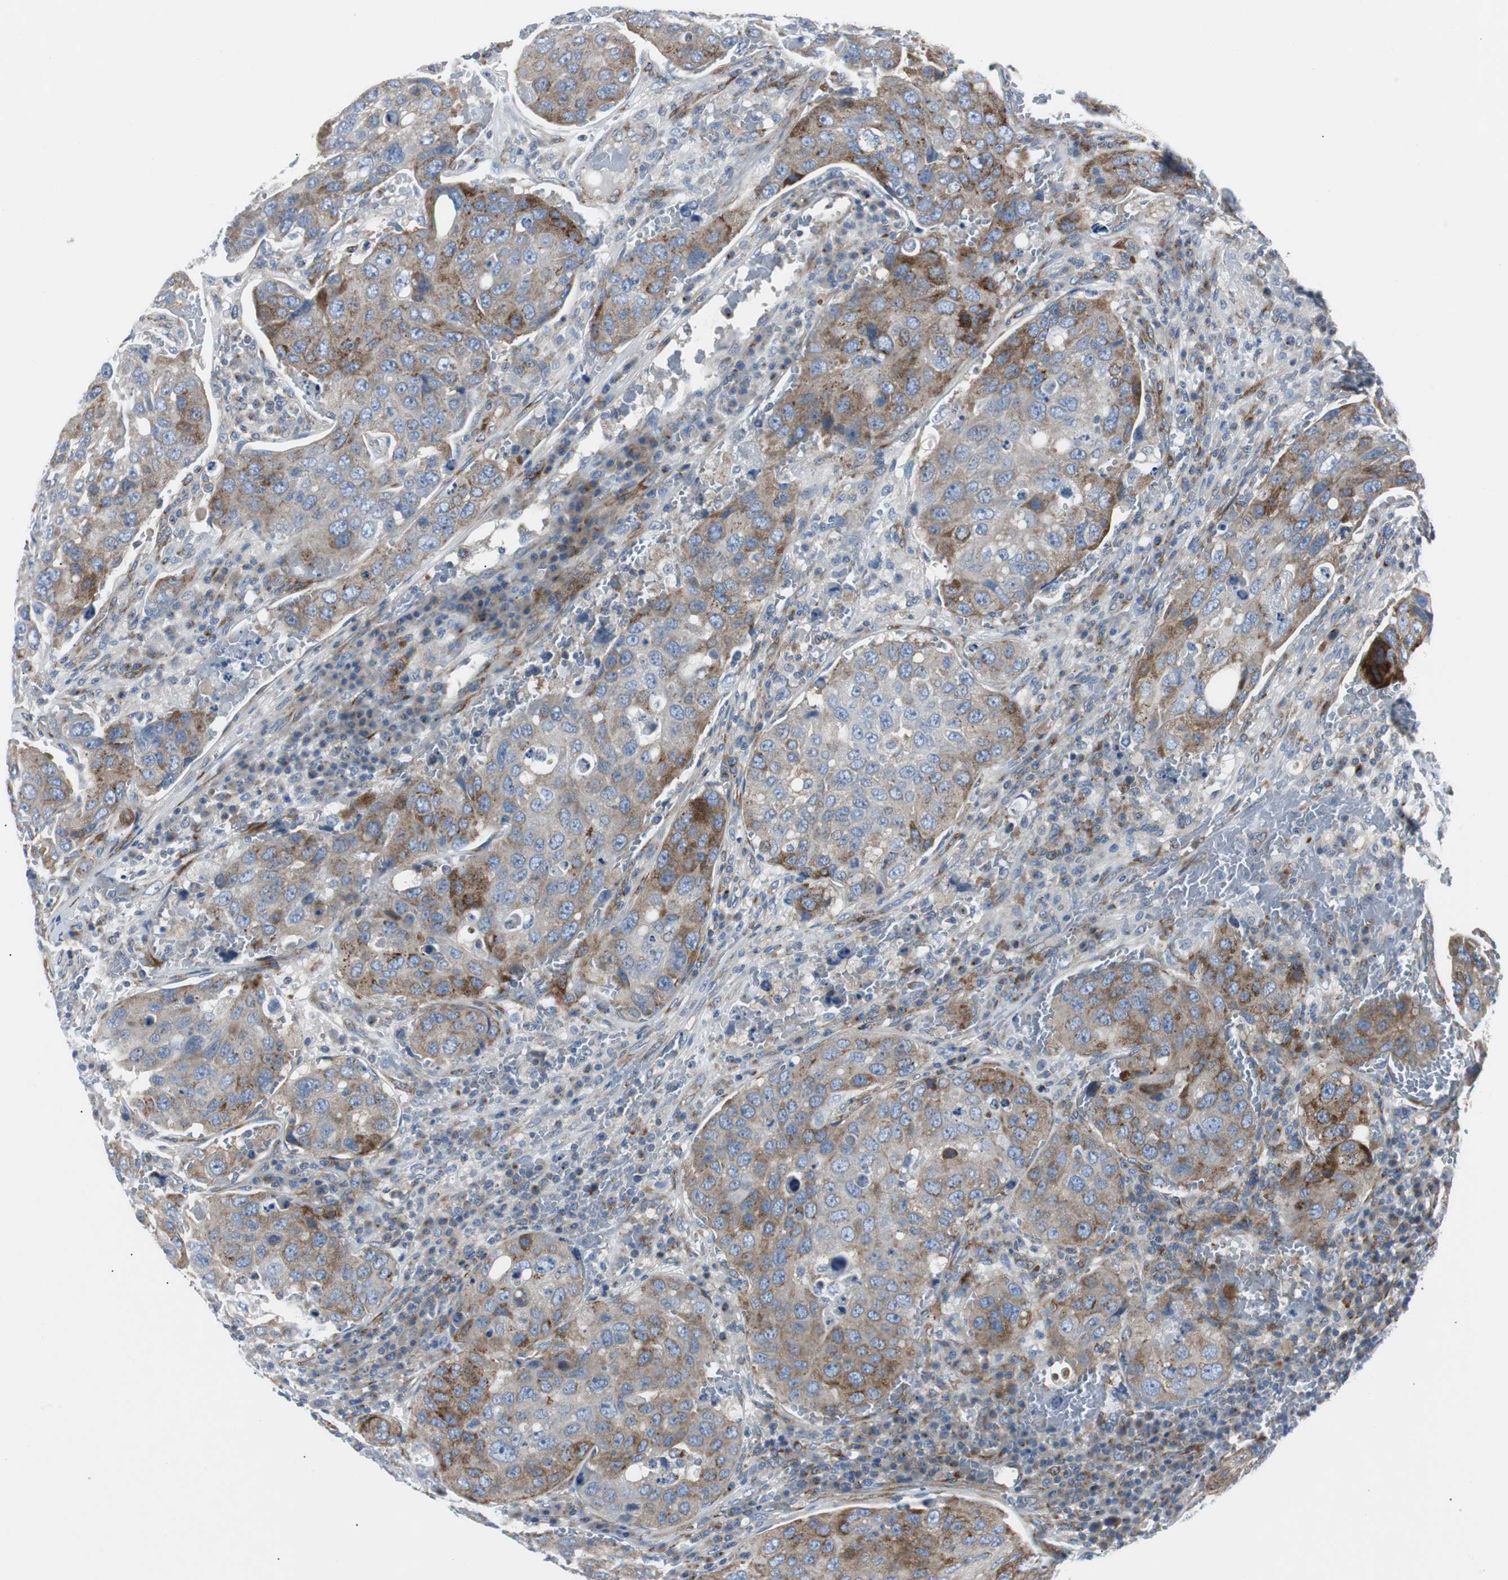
{"staining": {"intensity": "strong", "quantity": "<25%", "location": "cytoplasmic/membranous"}, "tissue": "urothelial cancer", "cell_type": "Tumor cells", "image_type": "cancer", "snomed": [{"axis": "morphology", "description": "Urothelial carcinoma, High grade"}, {"axis": "topography", "description": "Lymph node"}, {"axis": "topography", "description": "Urinary bladder"}], "caption": "Immunohistochemical staining of urothelial cancer shows medium levels of strong cytoplasmic/membranous expression in approximately <25% of tumor cells. Ihc stains the protein of interest in brown and the nuclei are stained blue.", "gene": "BBC3", "patient": {"sex": "male", "age": 51}}